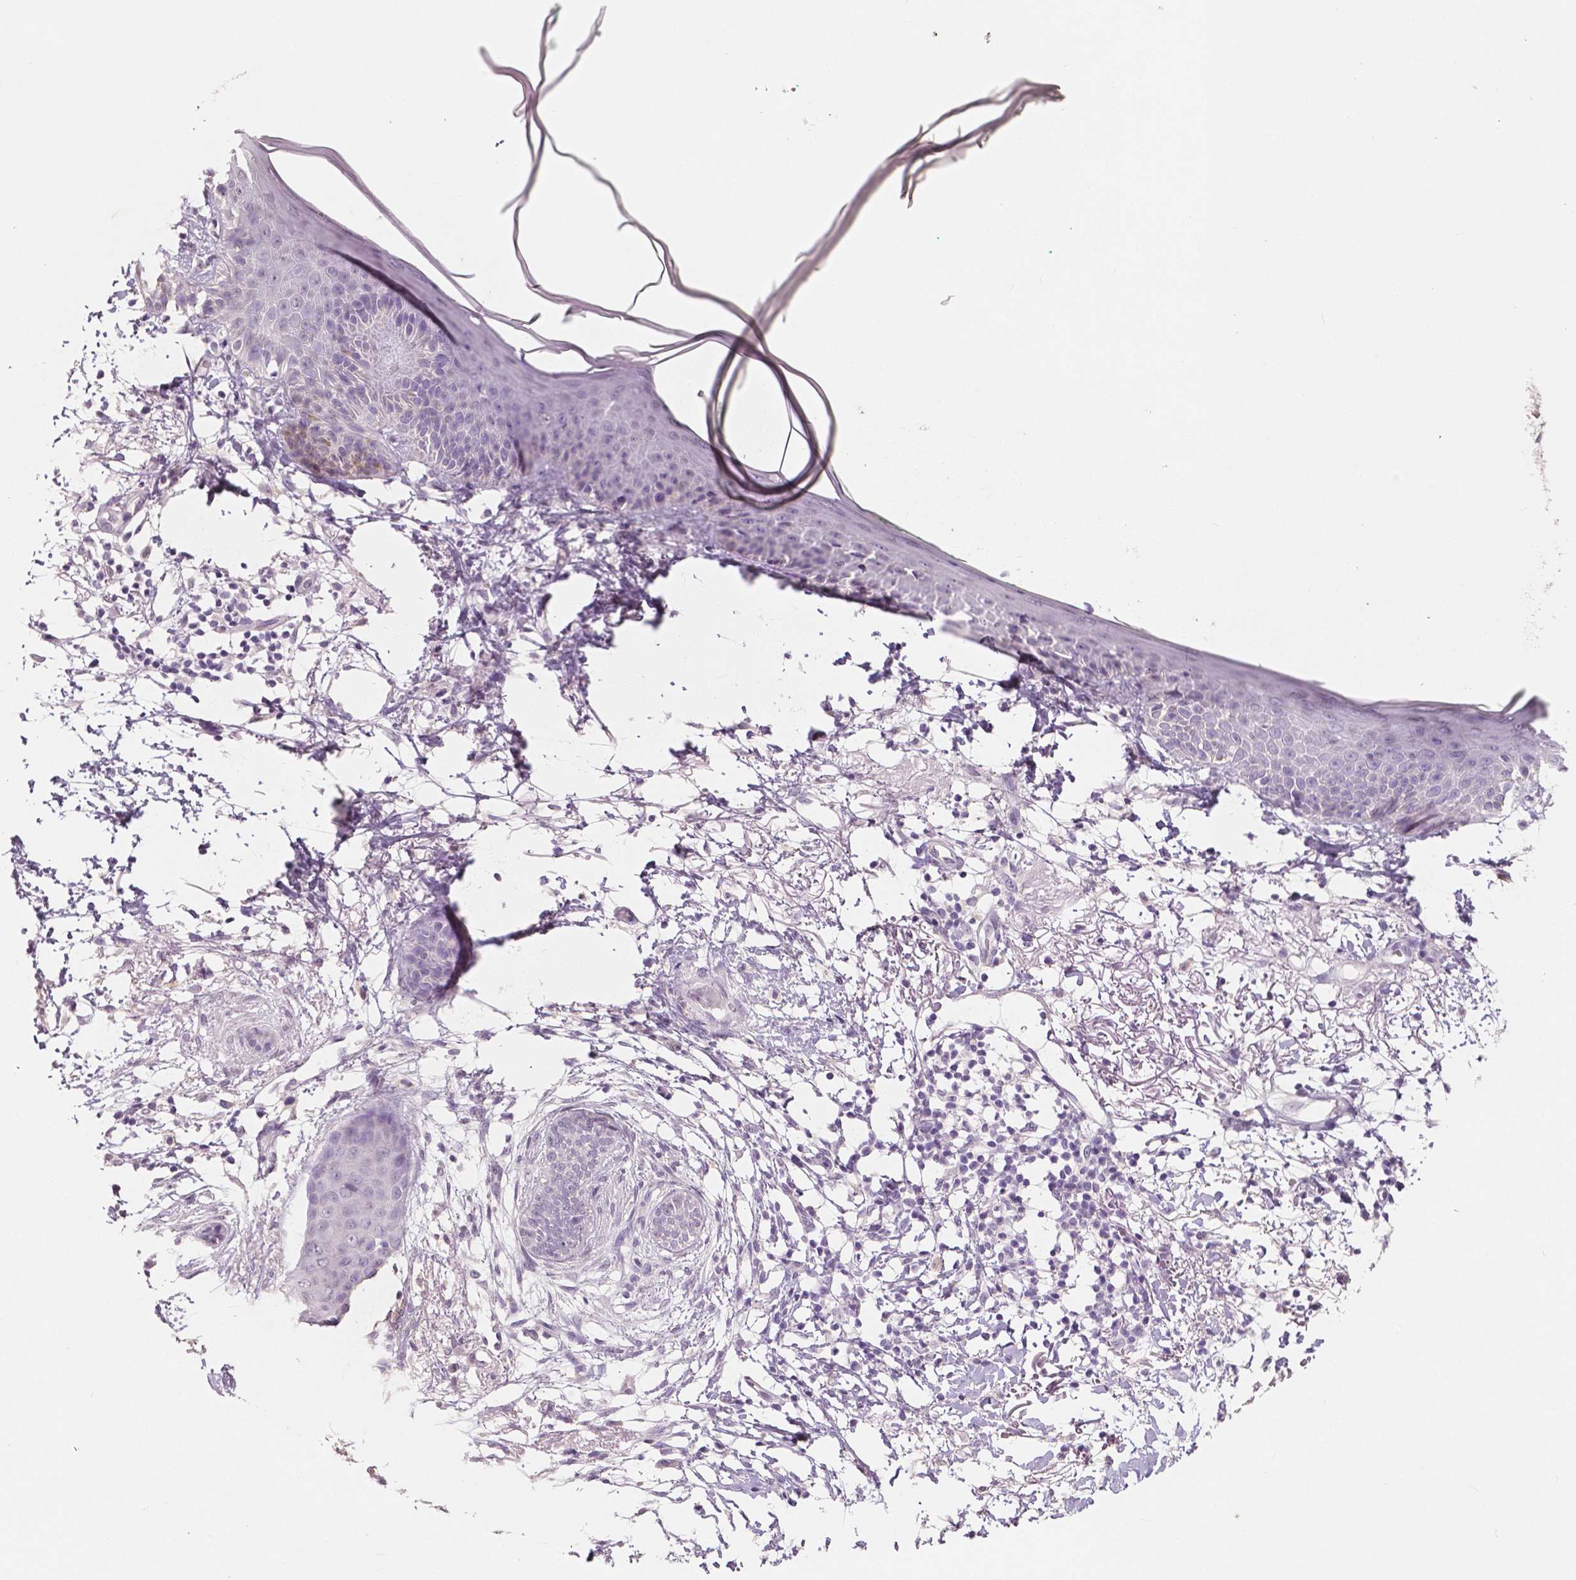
{"staining": {"intensity": "negative", "quantity": "none", "location": "none"}, "tissue": "skin cancer", "cell_type": "Tumor cells", "image_type": "cancer", "snomed": [{"axis": "morphology", "description": "Normal tissue, NOS"}, {"axis": "morphology", "description": "Basal cell carcinoma"}, {"axis": "topography", "description": "Skin"}], "caption": "Skin cancer (basal cell carcinoma) was stained to show a protein in brown. There is no significant expression in tumor cells.", "gene": "NECAB1", "patient": {"sex": "male", "age": 84}}